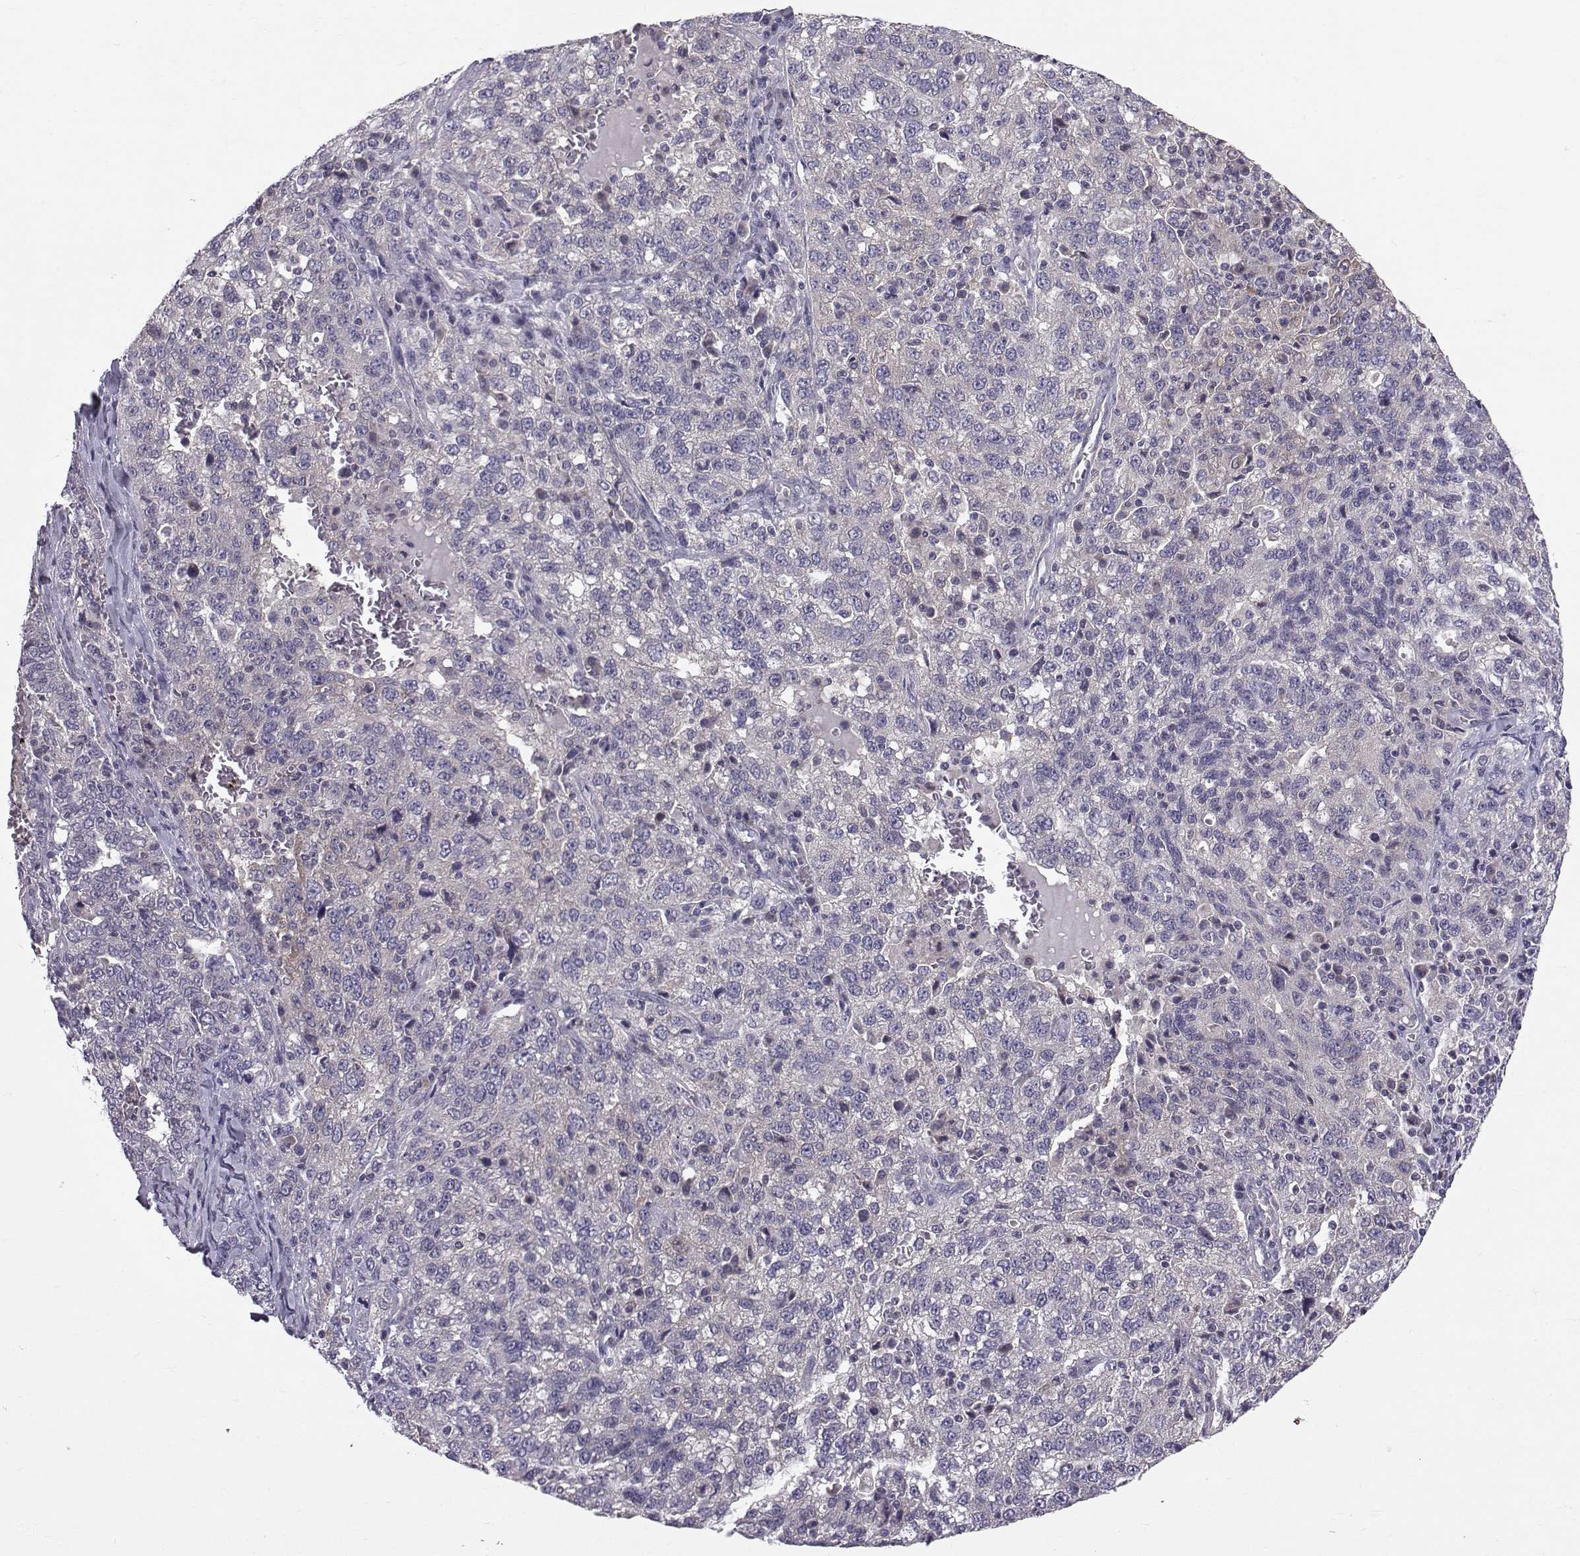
{"staining": {"intensity": "negative", "quantity": "none", "location": "none"}, "tissue": "ovarian cancer", "cell_type": "Tumor cells", "image_type": "cancer", "snomed": [{"axis": "morphology", "description": "Cystadenocarcinoma, serous, NOS"}, {"axis": "topography", "description": "Ovary"}], "caption": "The image displays no staining of tumor cells in serous cystadenocarcinoma (ovarian). (DAB (3,3'-diaminobenzidine) immunohistochemistry (IHC), high magnification).", "gene": "PEX5L", "patient": {"sex": "female", "age": 71}}